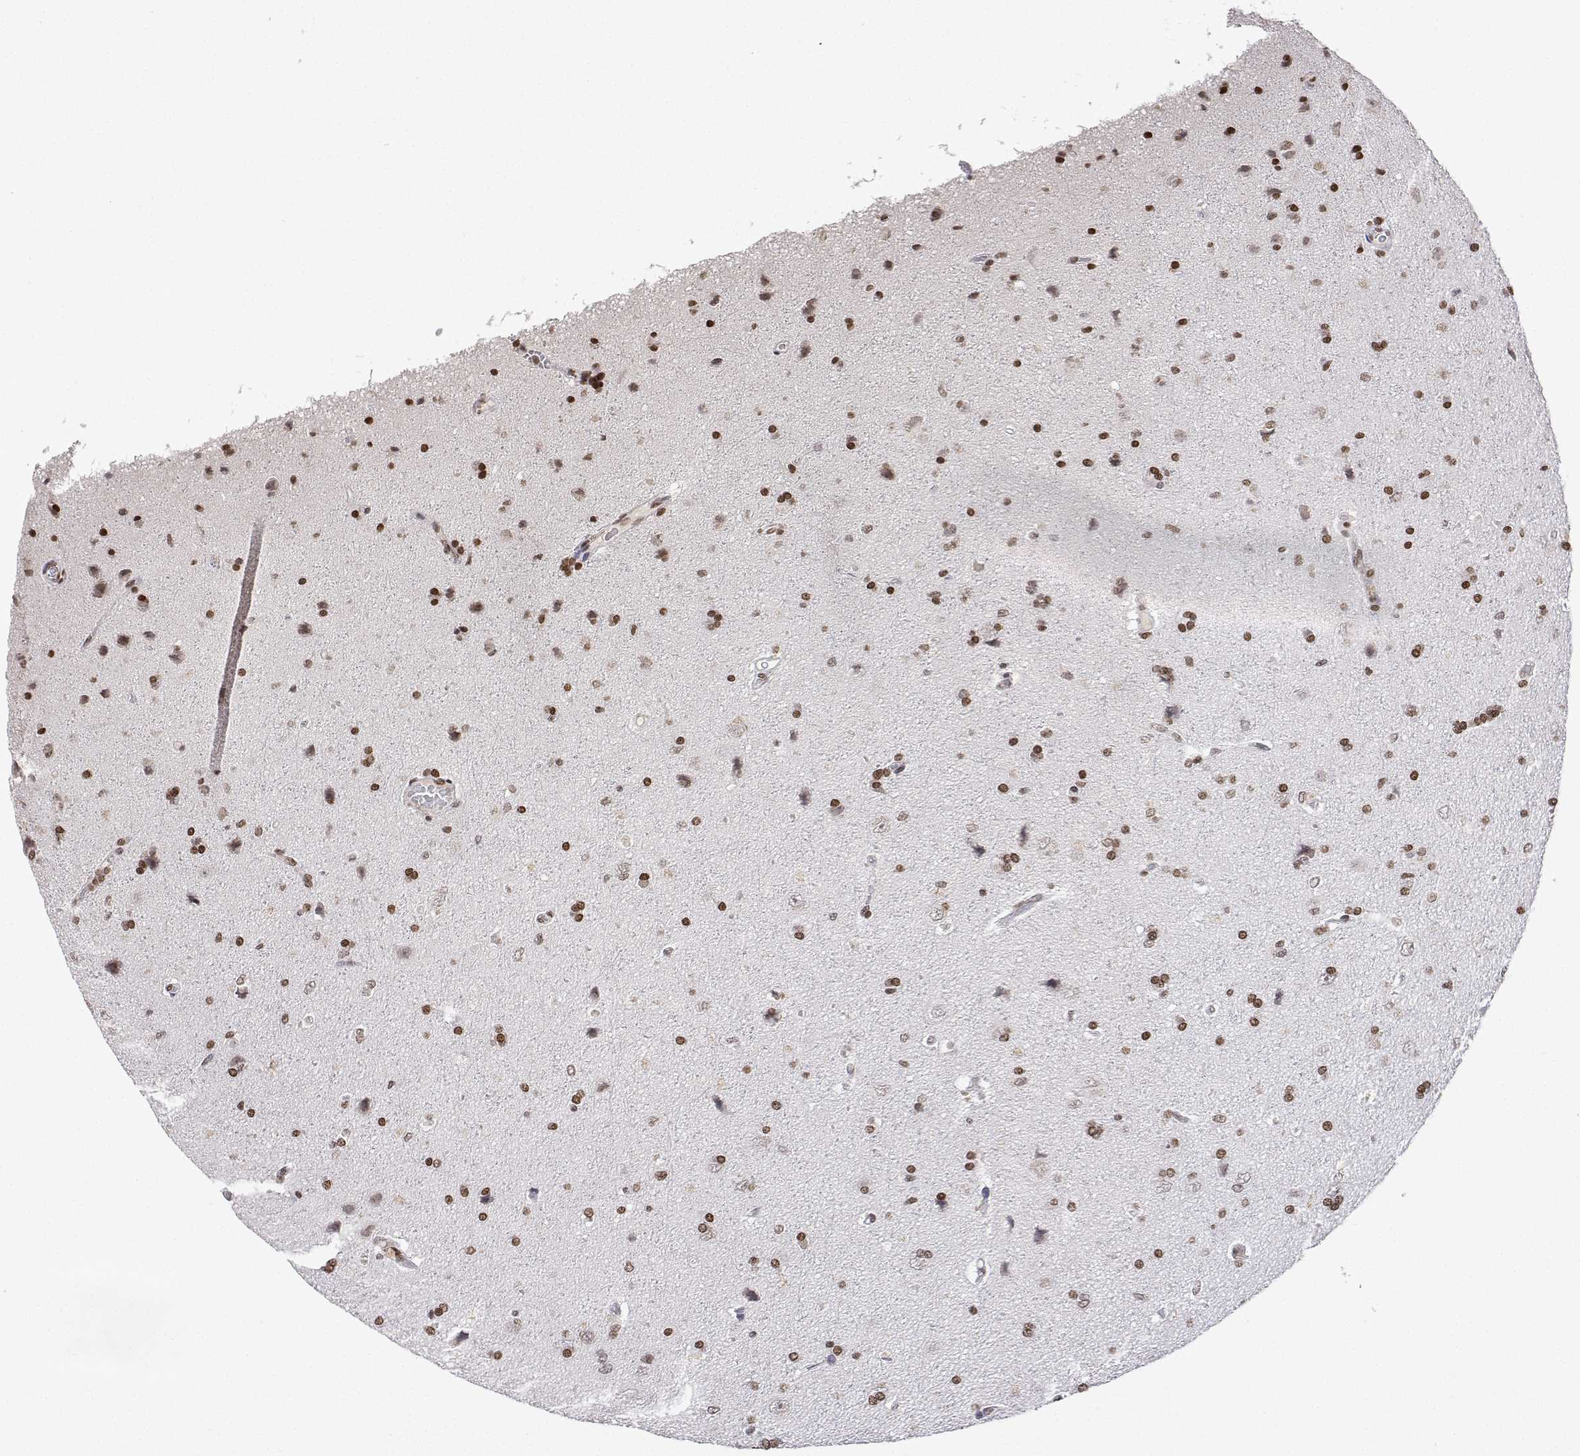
{"staining": {"intensity": "moderate", "quantity": ">75%", "location": "nuclear"}, "tissue": "glioma", "cell_type": "Tumor cells", "image_type": "cancer", "snomed": [{"axis": "morphology", "description": "Glioma, malignant, High grade"}, {"axis": "topography", "description": "Cerebral cortex"}], "caption": "This is an image of immunohistochemistry (IHC) staining of glioma, which shows moderate positivity in the nuclear of tumor cells.", "gene": "XPC", "patient": {"sex": "male", "age": 70}}